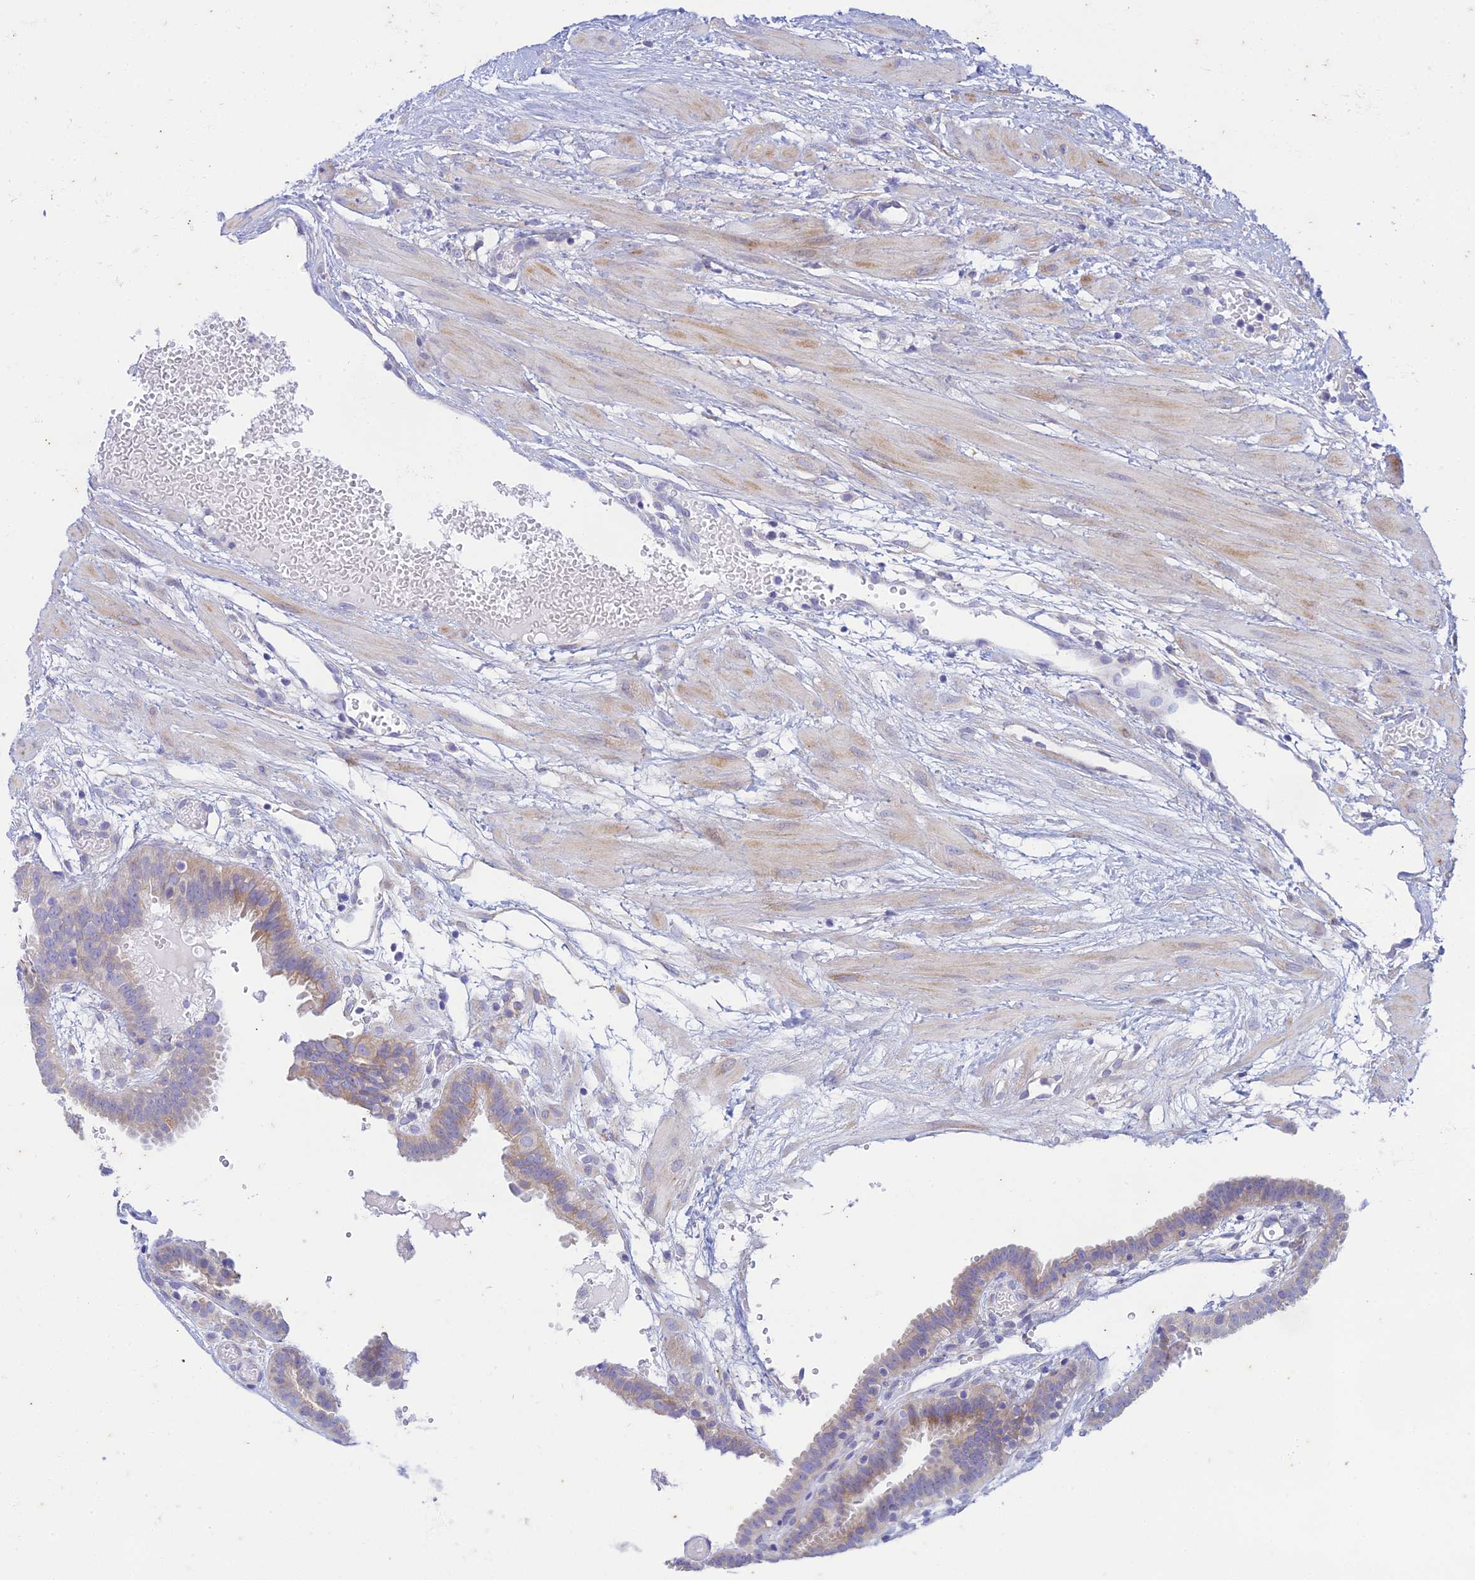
{"staining": {"intensity": "weak", "quantity": "25%-75%", "location": "cytoplasmic/membranous"}, "tissue": "fallopian tube", "cell_type": "Glandular cells", "image_type": "normal", "snomed": [{"axis": "morphology", "description": "Normal tissue, NOS"}, {"axis": "topography", "description": "Fallopian tube"}], "caption": "Immunohistochemistry (IHC) micrograph of normal human fallopian tube stained for a protein (brown), which demonstrates low levels of weak cytoplasmic/membranous positivity in approximately 25%-75% of glandular cells.", "gene": "PTCD2", "patient": {"sex": "female", "age": 37}}